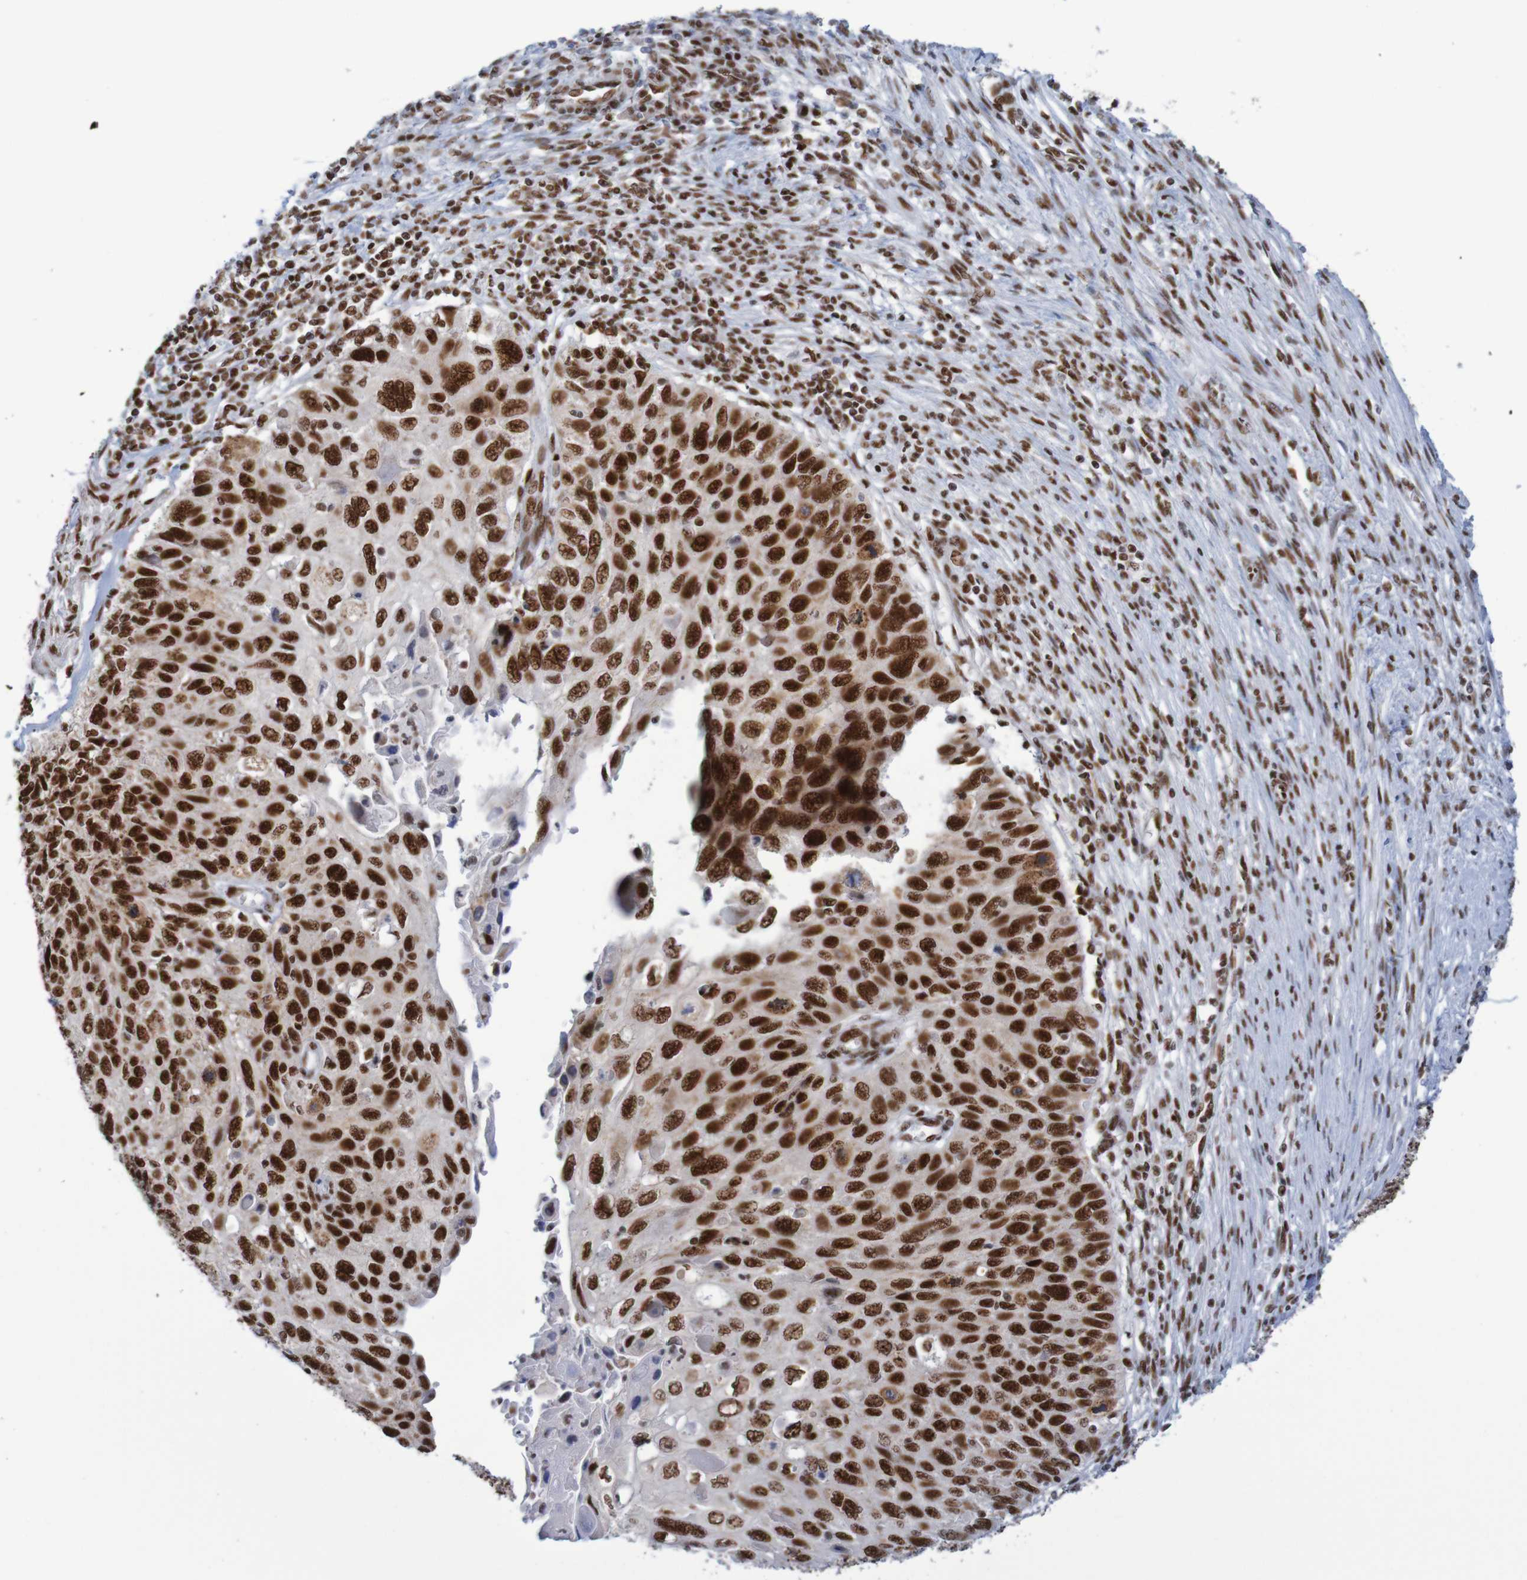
{"staining": {"intensity": "strong", "quantity": ">75%", "location": "nuclear"}, "tissue": "cervical cancer", "cell_type": "Tumor cells", "image_type": "cancer", "snomed": [{"axis": "morphology", "description": "Squamous cell carcinoma, NOS"}, {"axis": "topography", "description": "Cervix"}], "caption": "An IHC histopathology image of neoplastic tissue is shown. Protein staining in brown shows strong nuclear positivity in cervical squamous cell carcinoma within tumor cells. (DAB = brown stain, brightfield microscopy at high magnification).", "gene": "THRAP3", "patient": {"sex": "female", "age": 70}}